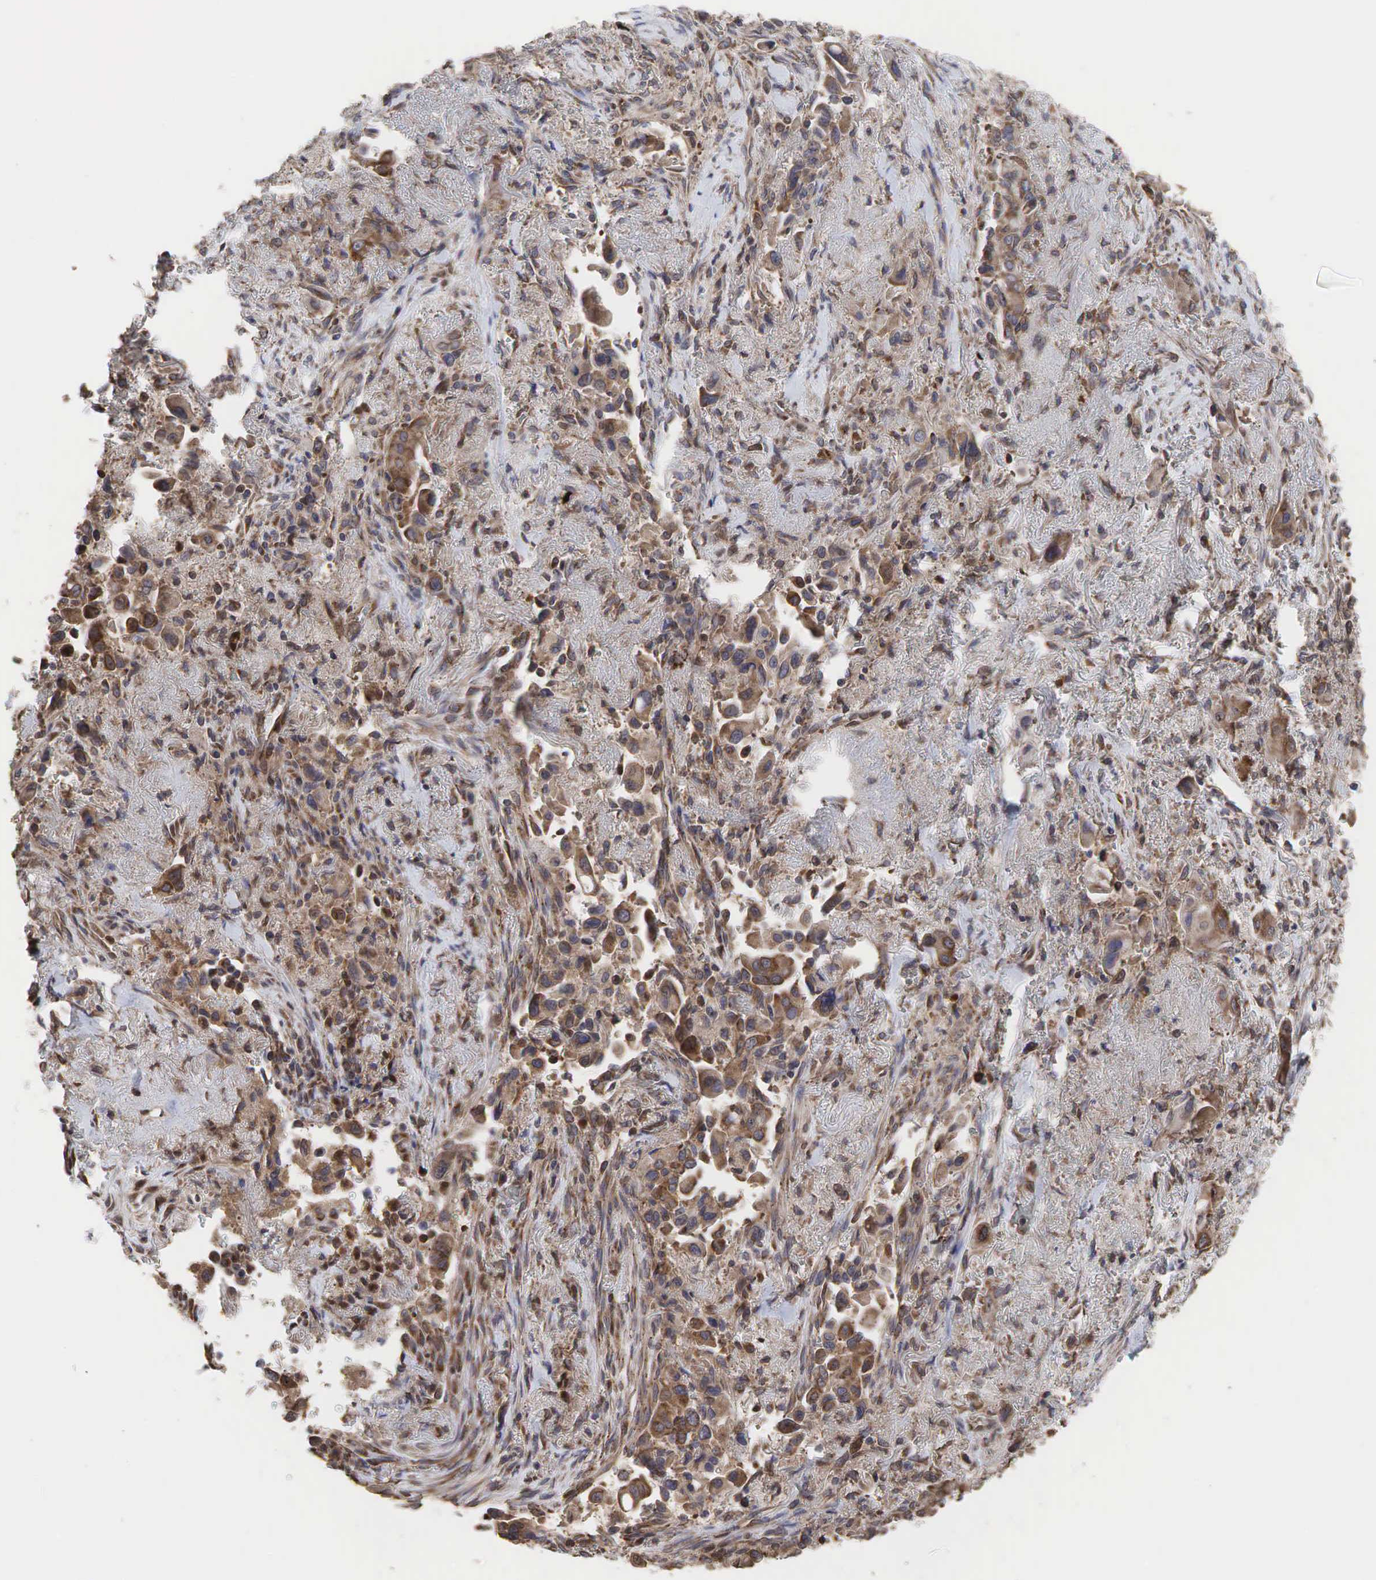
{"staining": {"intensity": "moderate", "quantity": ">75%", "location": "cytoplasmic/membranous"}, "tissue": "lung cancer", "cell_type": "Tumor cells", "image_type": "cancer", "snomed": [{"axis": "morphology", "description": "Adenocarcinoma, NOS"}, {"axis": "topography", "description": "Lung"}], "caption": "A medium amount of moderate cytoplasmic/membranous staining is present in approximately >75% of tumor cells in lung cancer tissue. The protein is shown in brown color, while the nuclei are stained blue.", "gene": "PABPC5", "patient": {"sex": "male", "age": 68}}